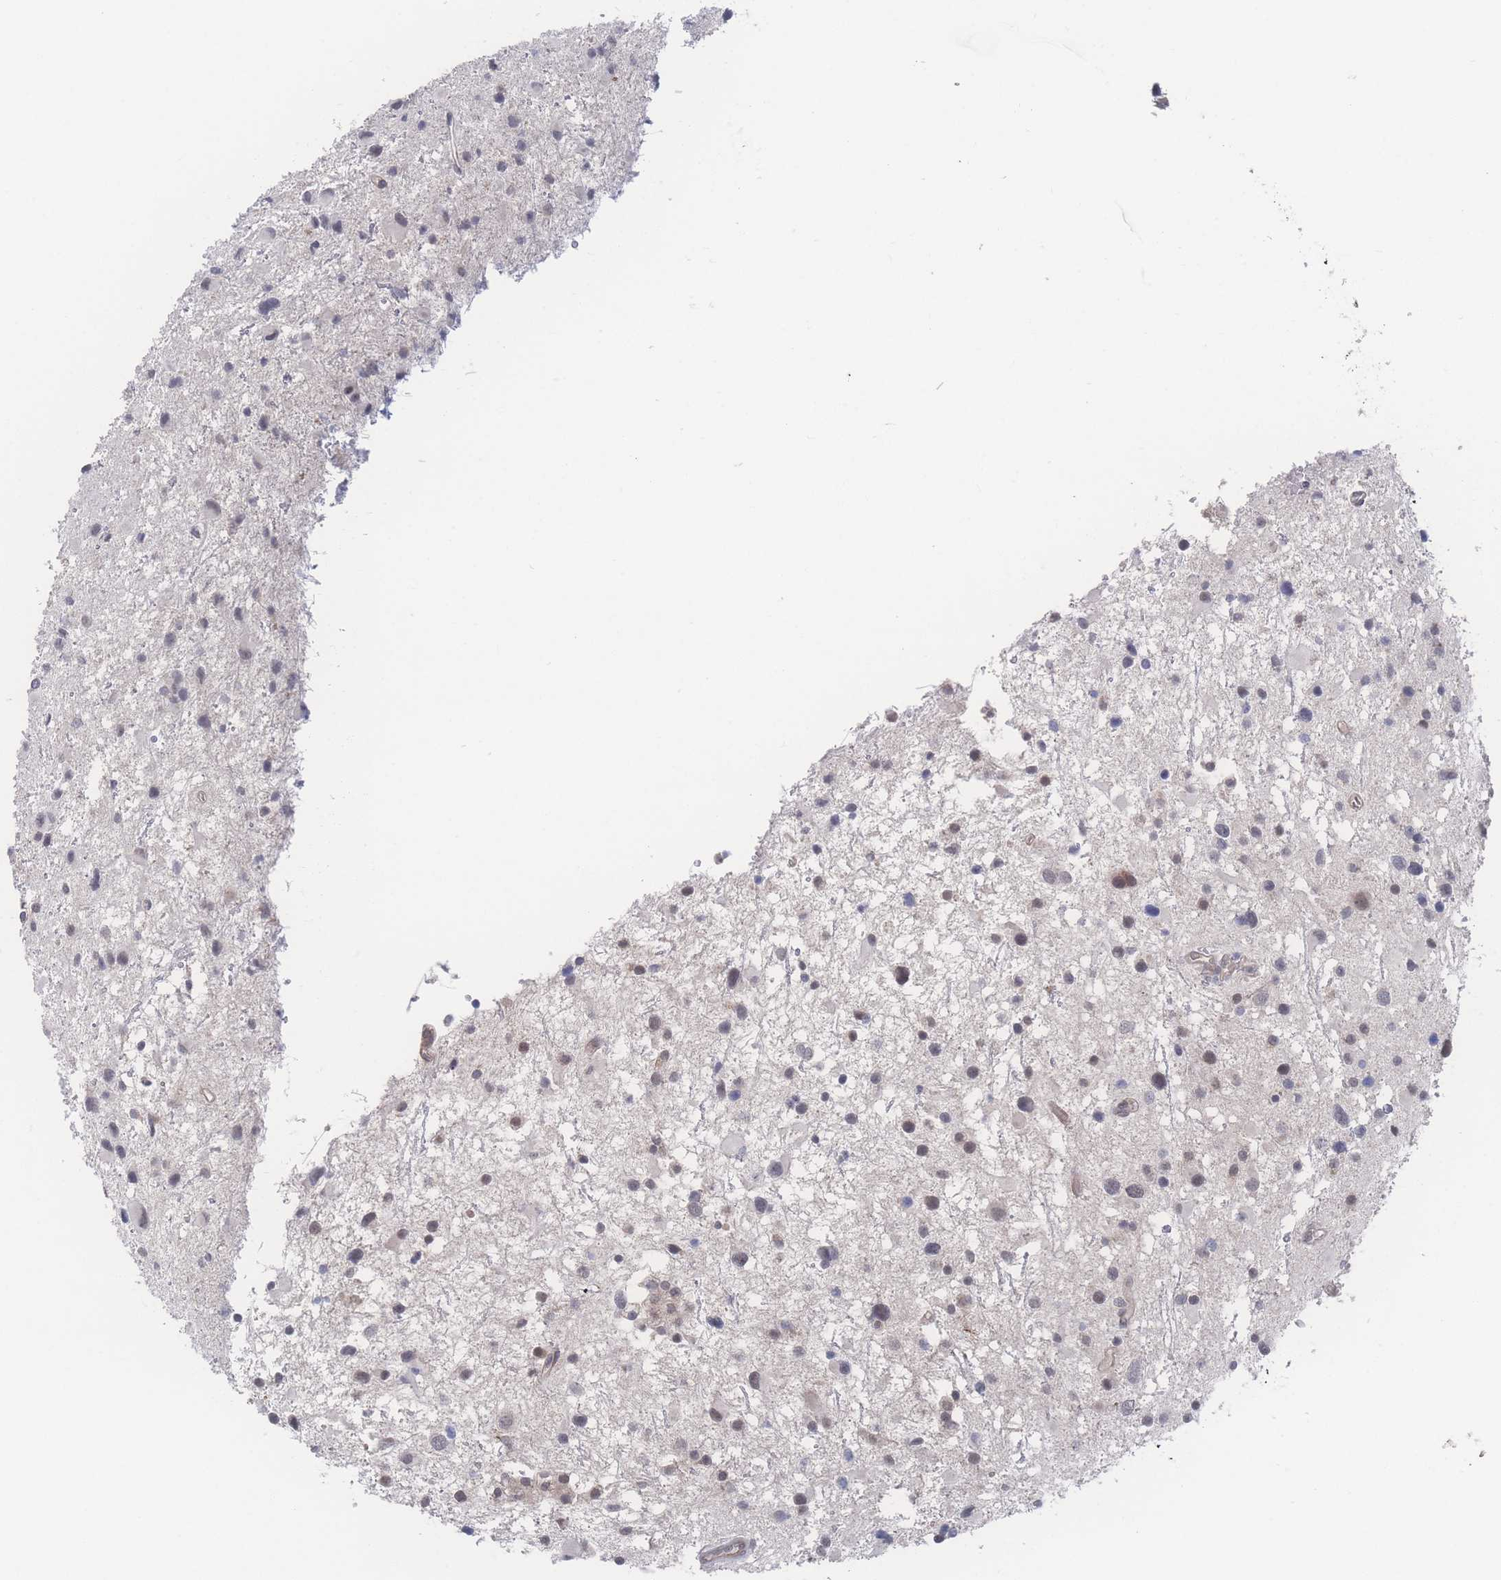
{"staining": {"intensity": "weak", "quantity": "25%-75%", "location": "nuclear"}, "tissue": "glioma", "cell_type": "Tumor cells", "image_type": "cancer", "snomed": [{"axis": "morphology", "description": "Glioma, malignant, Low grade"}, {"axis": "topography", "description": "Brain"}], "caption": "Immunohistochemistry (IHC) (DAB (3,3'-diaminobenzidine)) staining of human malignant low-grade glioma demonstrates weak nuclear protein staining in about 25%-75% of tumor cells.", "gene": "NBEAL1", "patient": {"sex": "female", "age": 32}}